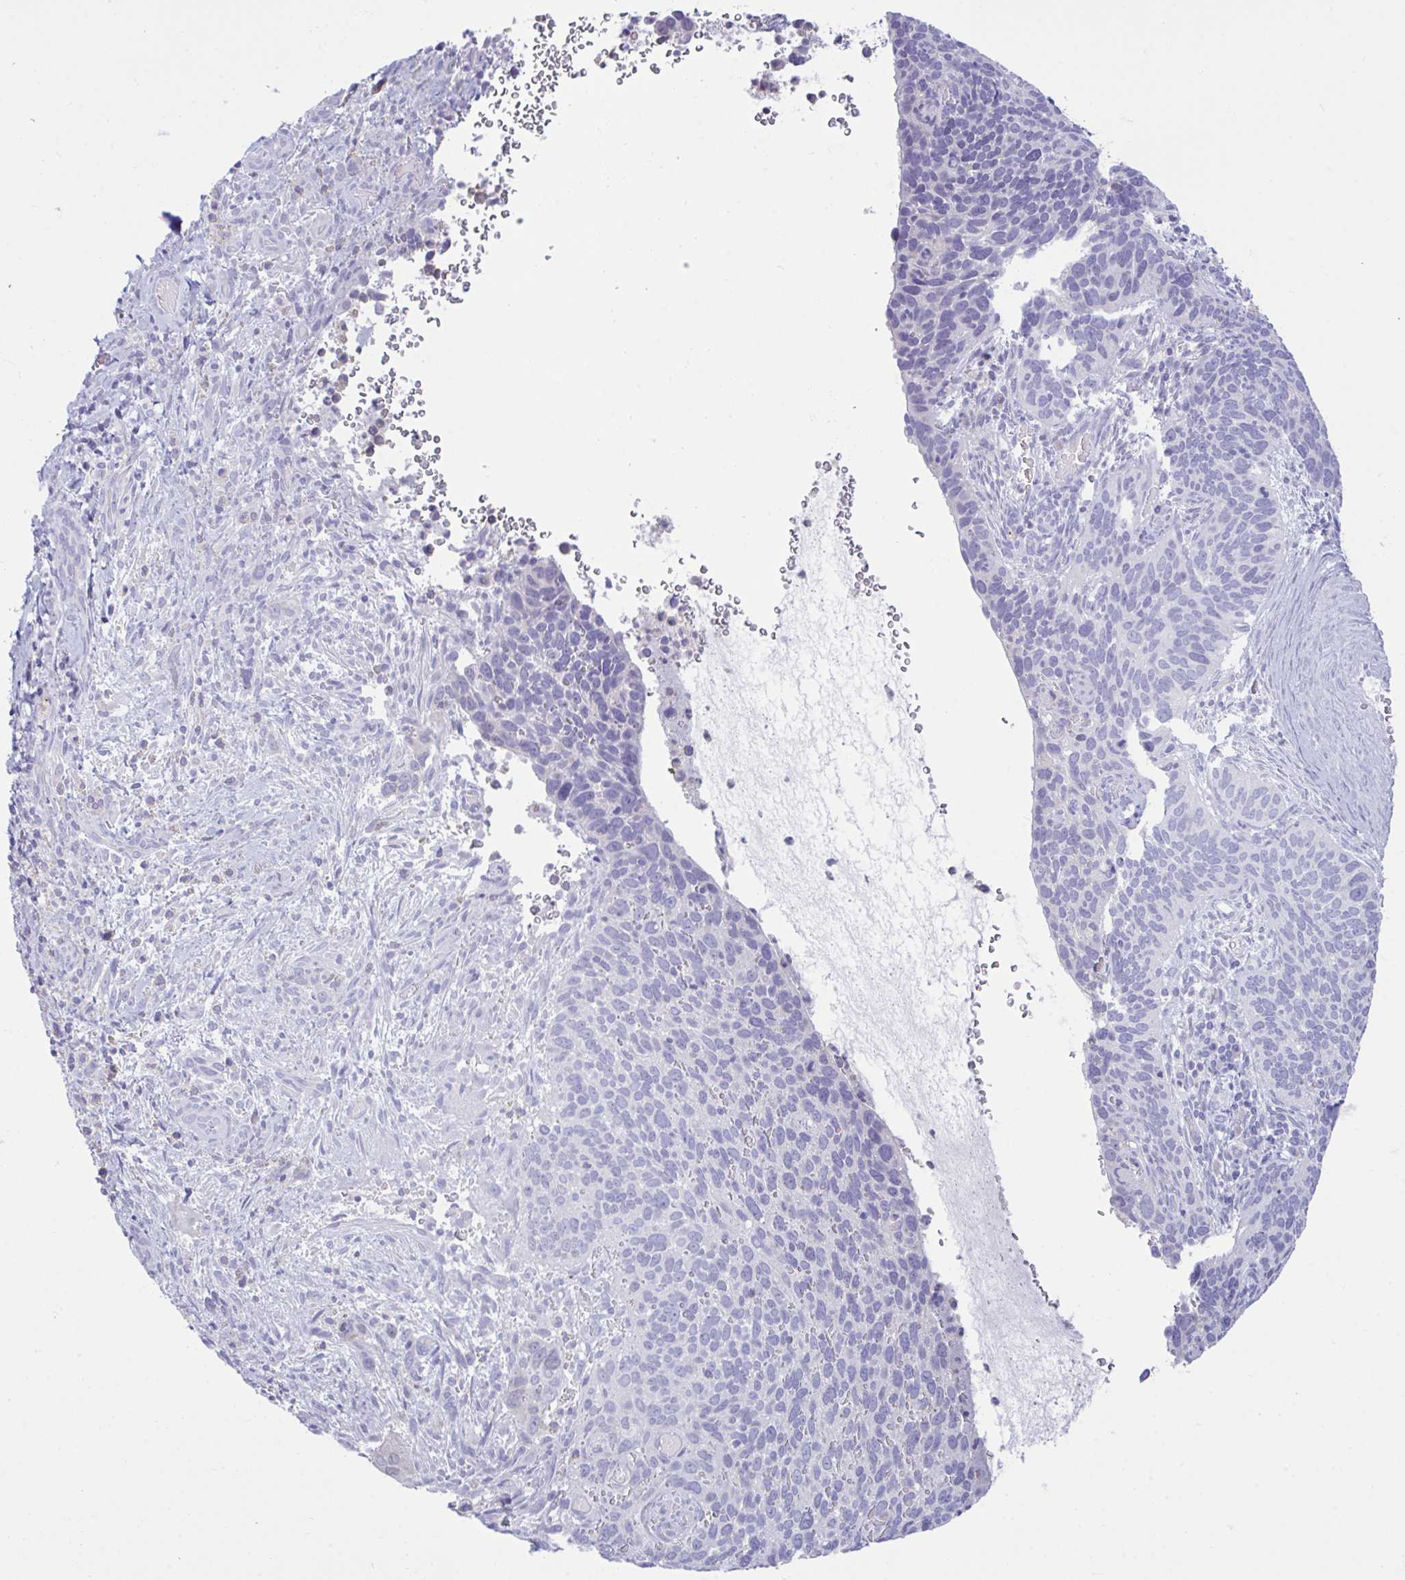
{"staining": {"intensity": "negative", "quantity": "none", "location": "none"}, "tissue": "cervical cancer", "cell_type": "Tumor cells", "image_type": "cancer", "snomed": [{"axis": "morphology", "description": "Squamous cell carcinoma, NOS"}, {"axis": "topography", "description": "Cervix"}], "caption": "Immunohistochemical staining of cervical cancer displays no significant positivity in tumor cells.", "gene": "PLEKHH1", "patient": {"sex": "female", "age": 51}}